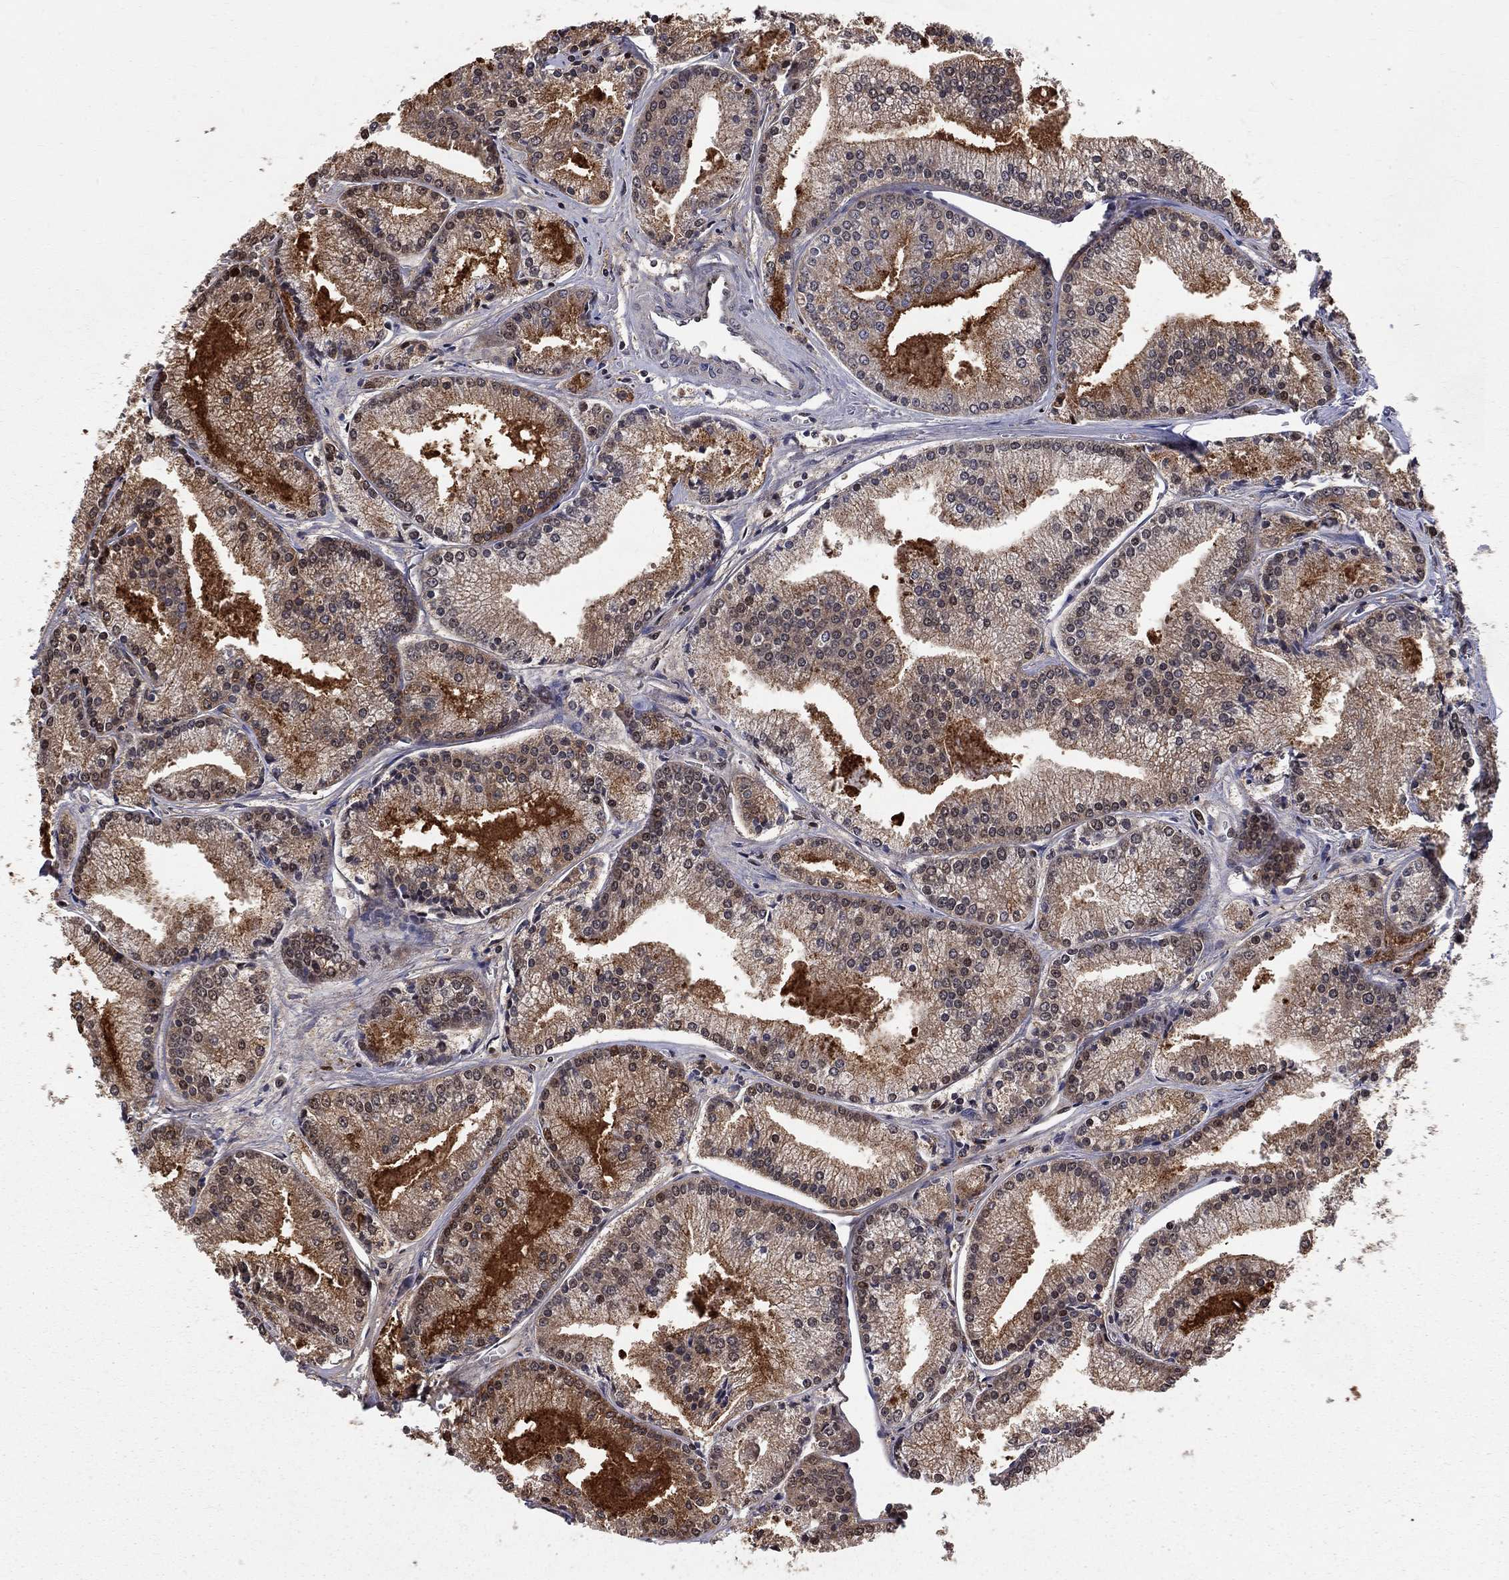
{"staining": {"intensity": "strong", "quantity": ">75%", "location": "cytoplasmic/membranous"}, "tissue": "prostate cancer", "cell_type": "Tumor cells", "image_type": "cancer", "snomed": [{"axis": "morphology", "description": "Adenocarcinoma, NOS"}, {"axis": "topography", "description": "Prostate"}], "caption": "Tumor cells display high levels of strong cytoplasmic/membranous expression in about >75% of cells in adenocarcinoma (prostate). Ihc stains the protein in brown and the nuclei are stained blue.", "gene": "ELOB", "patient": {"sex": "male", "age": 72}}